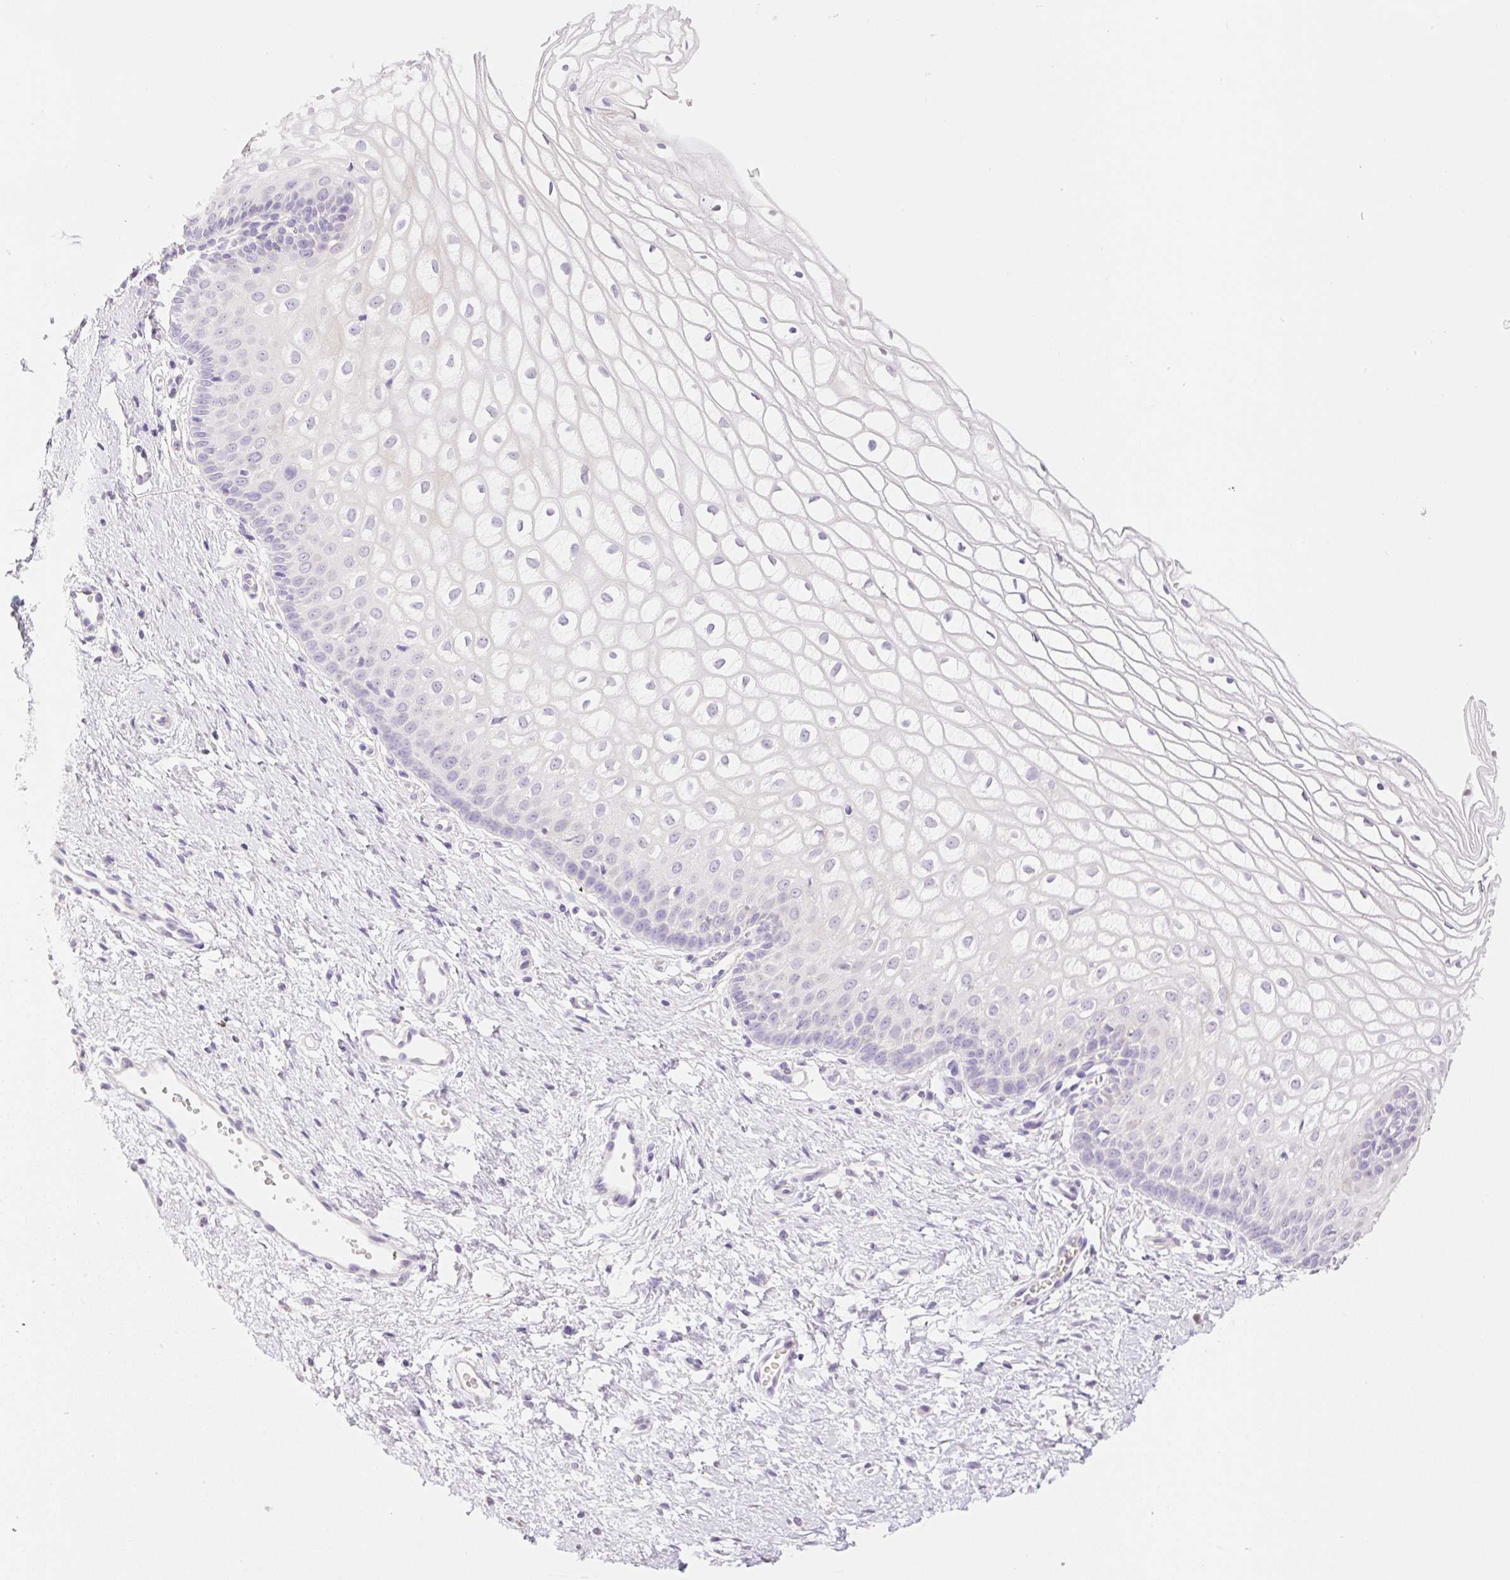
{"staining": {"intensity": "negative", "quantity": "none", "location": "none"}, "tissue": "cervix", "cell_type": "Glandular cells", "image_type": "normal", "snomed": [{"axis": "morphology", "description": "Normal tissue, NOS"}, {"axis": "topography", "description": "Cervix"}], "caption": "This is an immunohistochemistry micrograph of normal human cervix. There is no positivity in glandular cells.", "gene": "HCRTR2", "patient": {"sex": "female", "age": 36}}